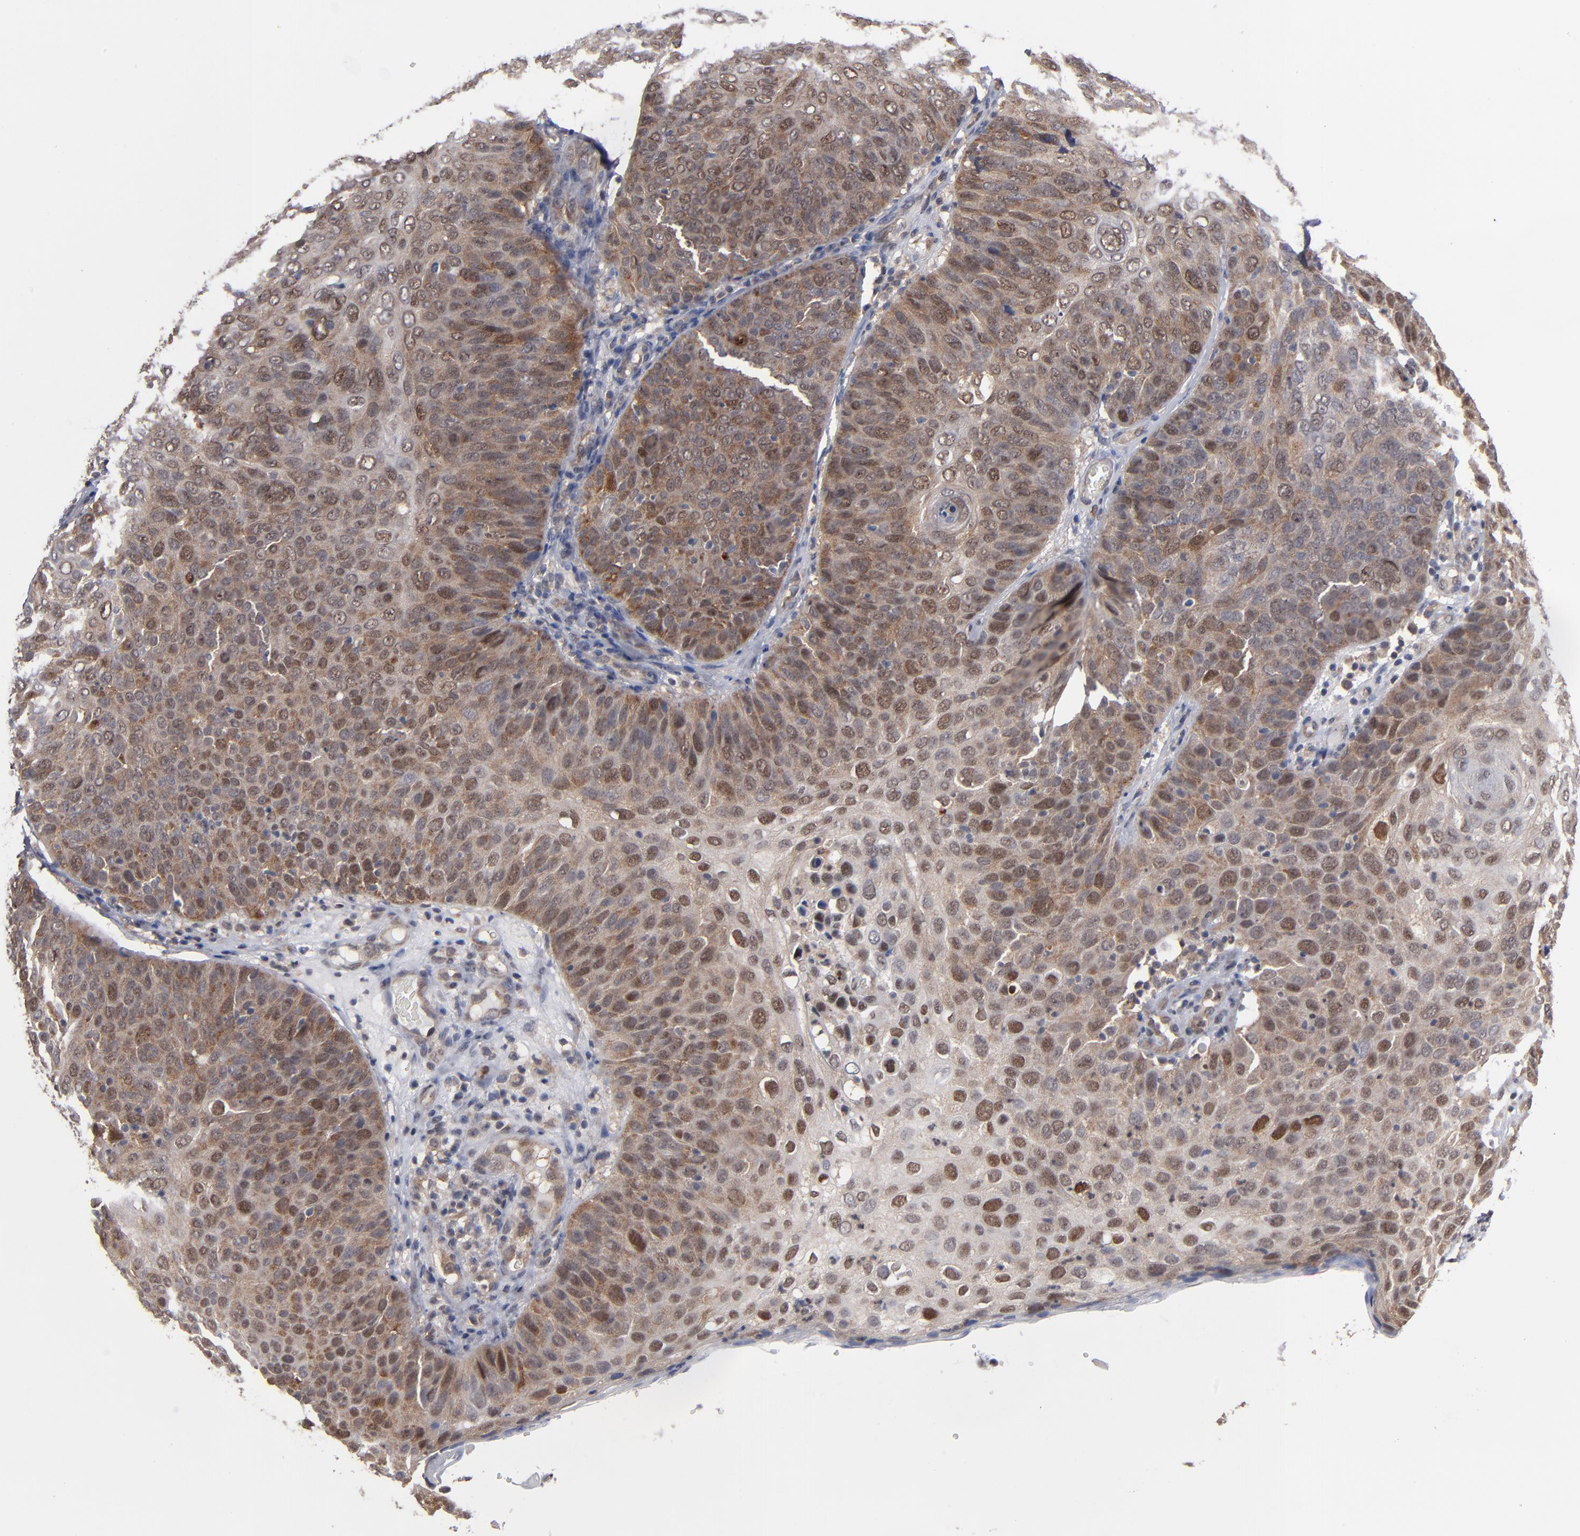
{"staining": {"intensity": "strong", "quantity": ">75%", "location": "cytoplasmic/membranous"}, "tissue": "skin cancer", "cell_type": "Tumor cells", "image_type": "cancer", "snomed": [{"axis": "morphology", "description": "Squamous cell carcinoma, NOS"}, {"axis": "topography", "description": "Skin"}], "caption": "This micrograph demonstrates immunohistochemistry staining of skin squamous cell carcinoma, with high strong cytoplasmic/membranous expression in approximately >75% of tumor cells.", "gene": "ALG13", "patient": {"sex": "male", "age": 87}}